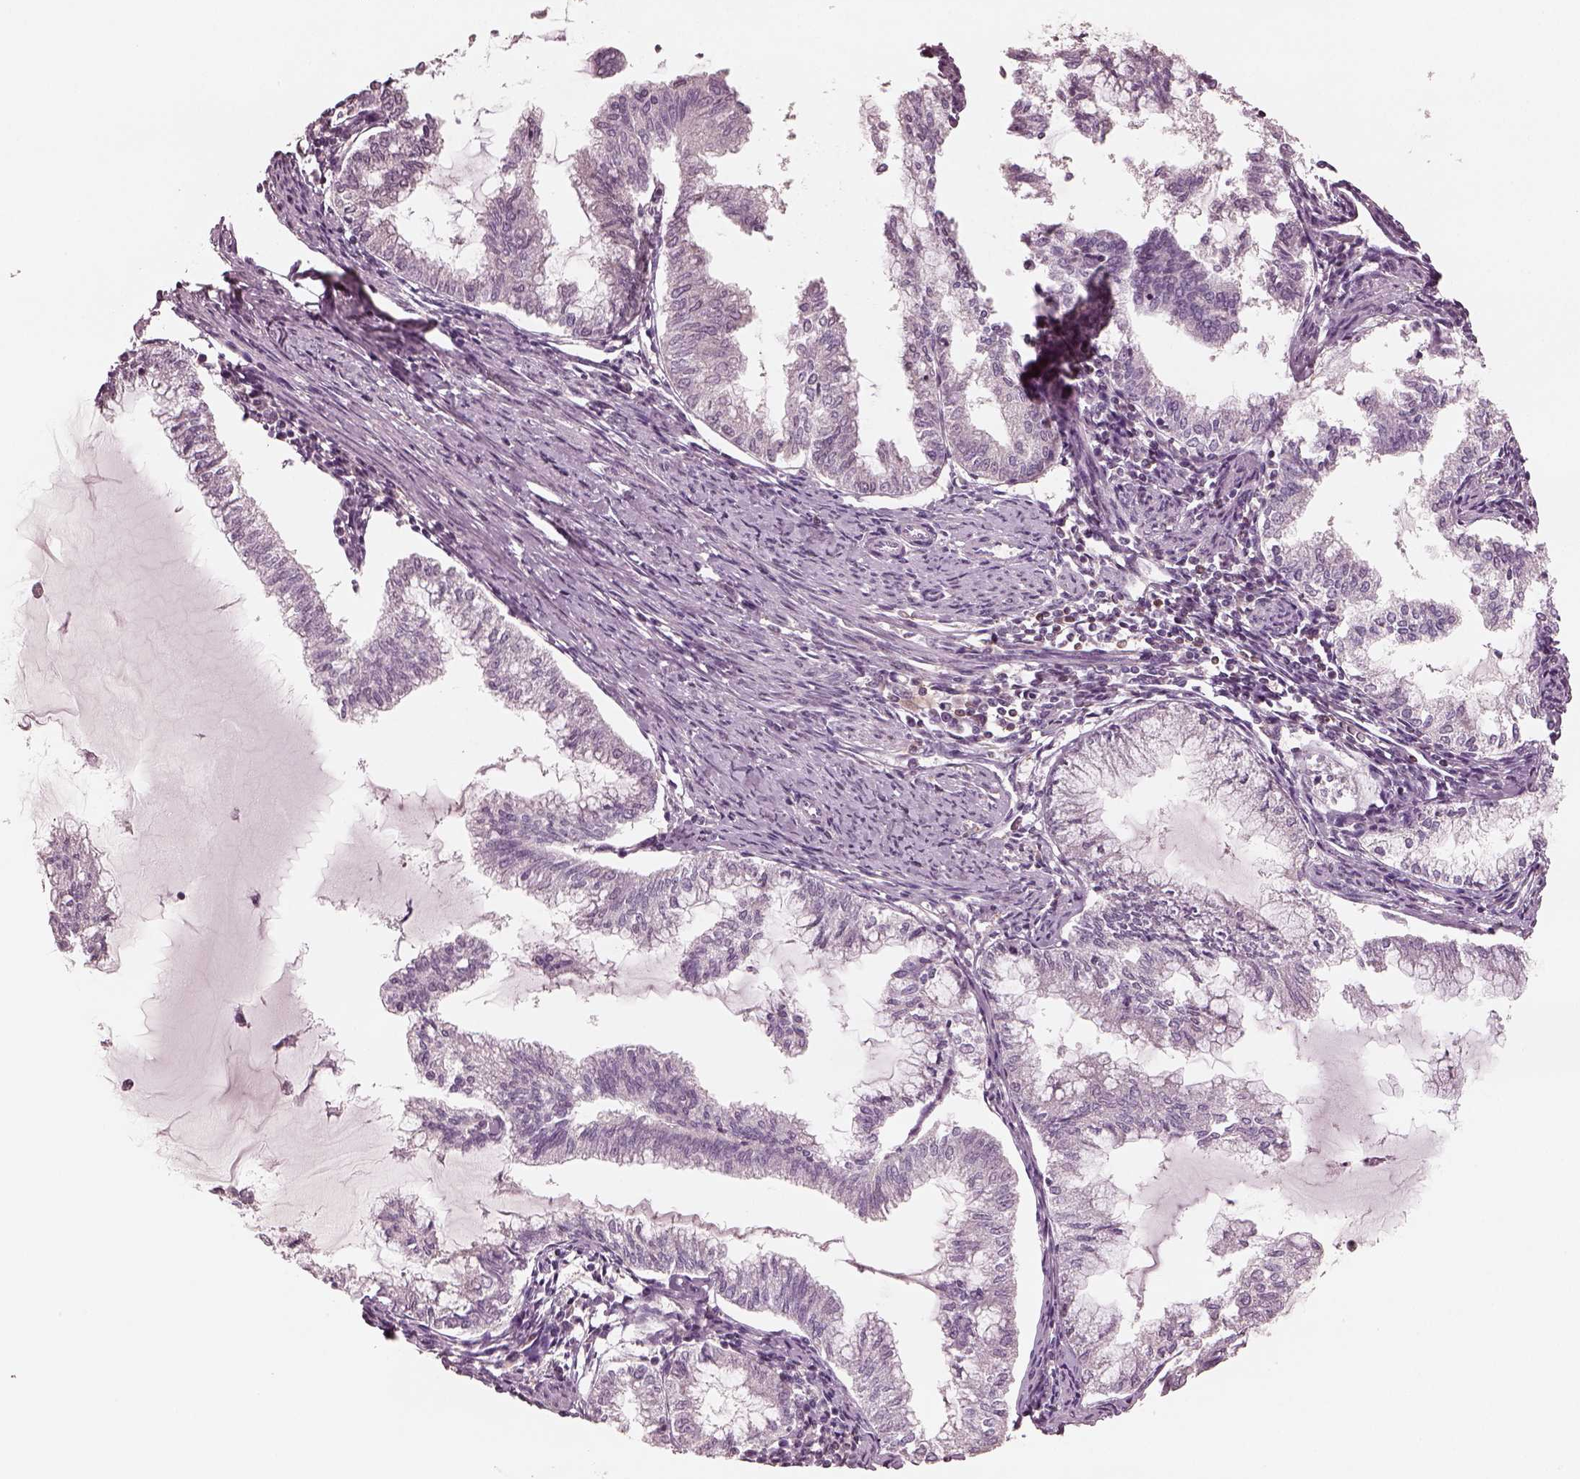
{"staining": {"intensity": "negative", "quantity": "none", "location": "none"}, "tissue": "endometrial cancer", "cell_type": "Tumor cells", "image_type": "cancer", "snomed": [{"axis": "morphology", "description": "Adenocarcinoma, NOS"}, {"axis": "topography", "description": "Endometrium"}], "caption": "Endometrial cancer (adenocarcinoma) stained for a protein using immunohistochemistry displays no staining tumor cells.", "gene": "EGR4", "patient": {"sex": "female", "age": 79}}